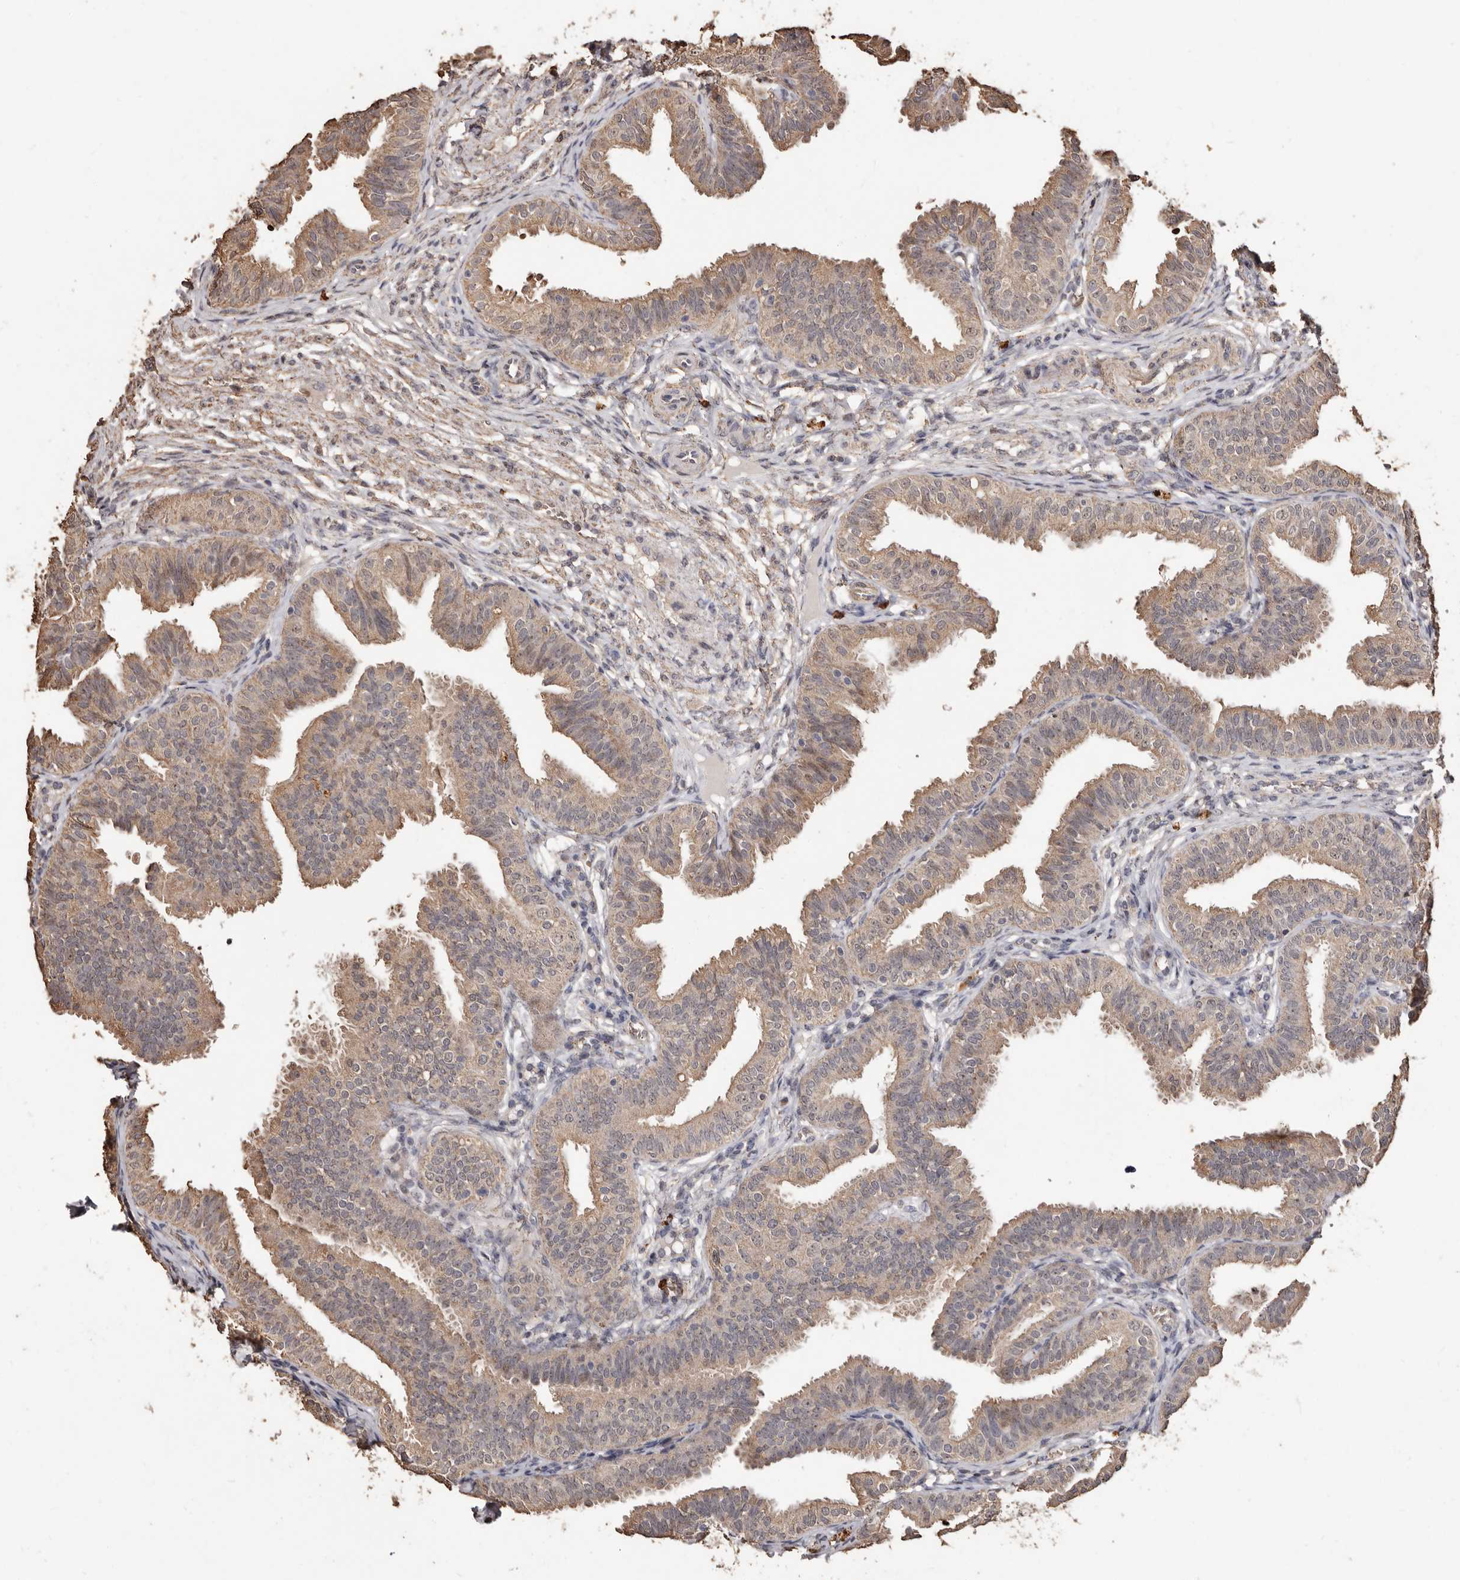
{"staining": {"intensity": "moderate", "quantity": ">75%", "location": "cytoplasmic/membranous"}, "tissue": "fallopian tube", "cell_type": "Glandular cells", "image_type": "normal", "snomed": [{"axis": "morphology", "description": "Normal tissue, NOS"}, {"axis": "topography", "description": "Fallopian tube"}], "caption": "IHC (DAB) staining of unremarkable human fallopian tube exhibits moderate cytoplasmic/membranous protein expression in about >75% of glandular cells. The protein of interest is shown in brown color, while the nuclei are stained blue.", "gene": "GRAMD2A", "patient": {"sex": "female", "age": 35}}